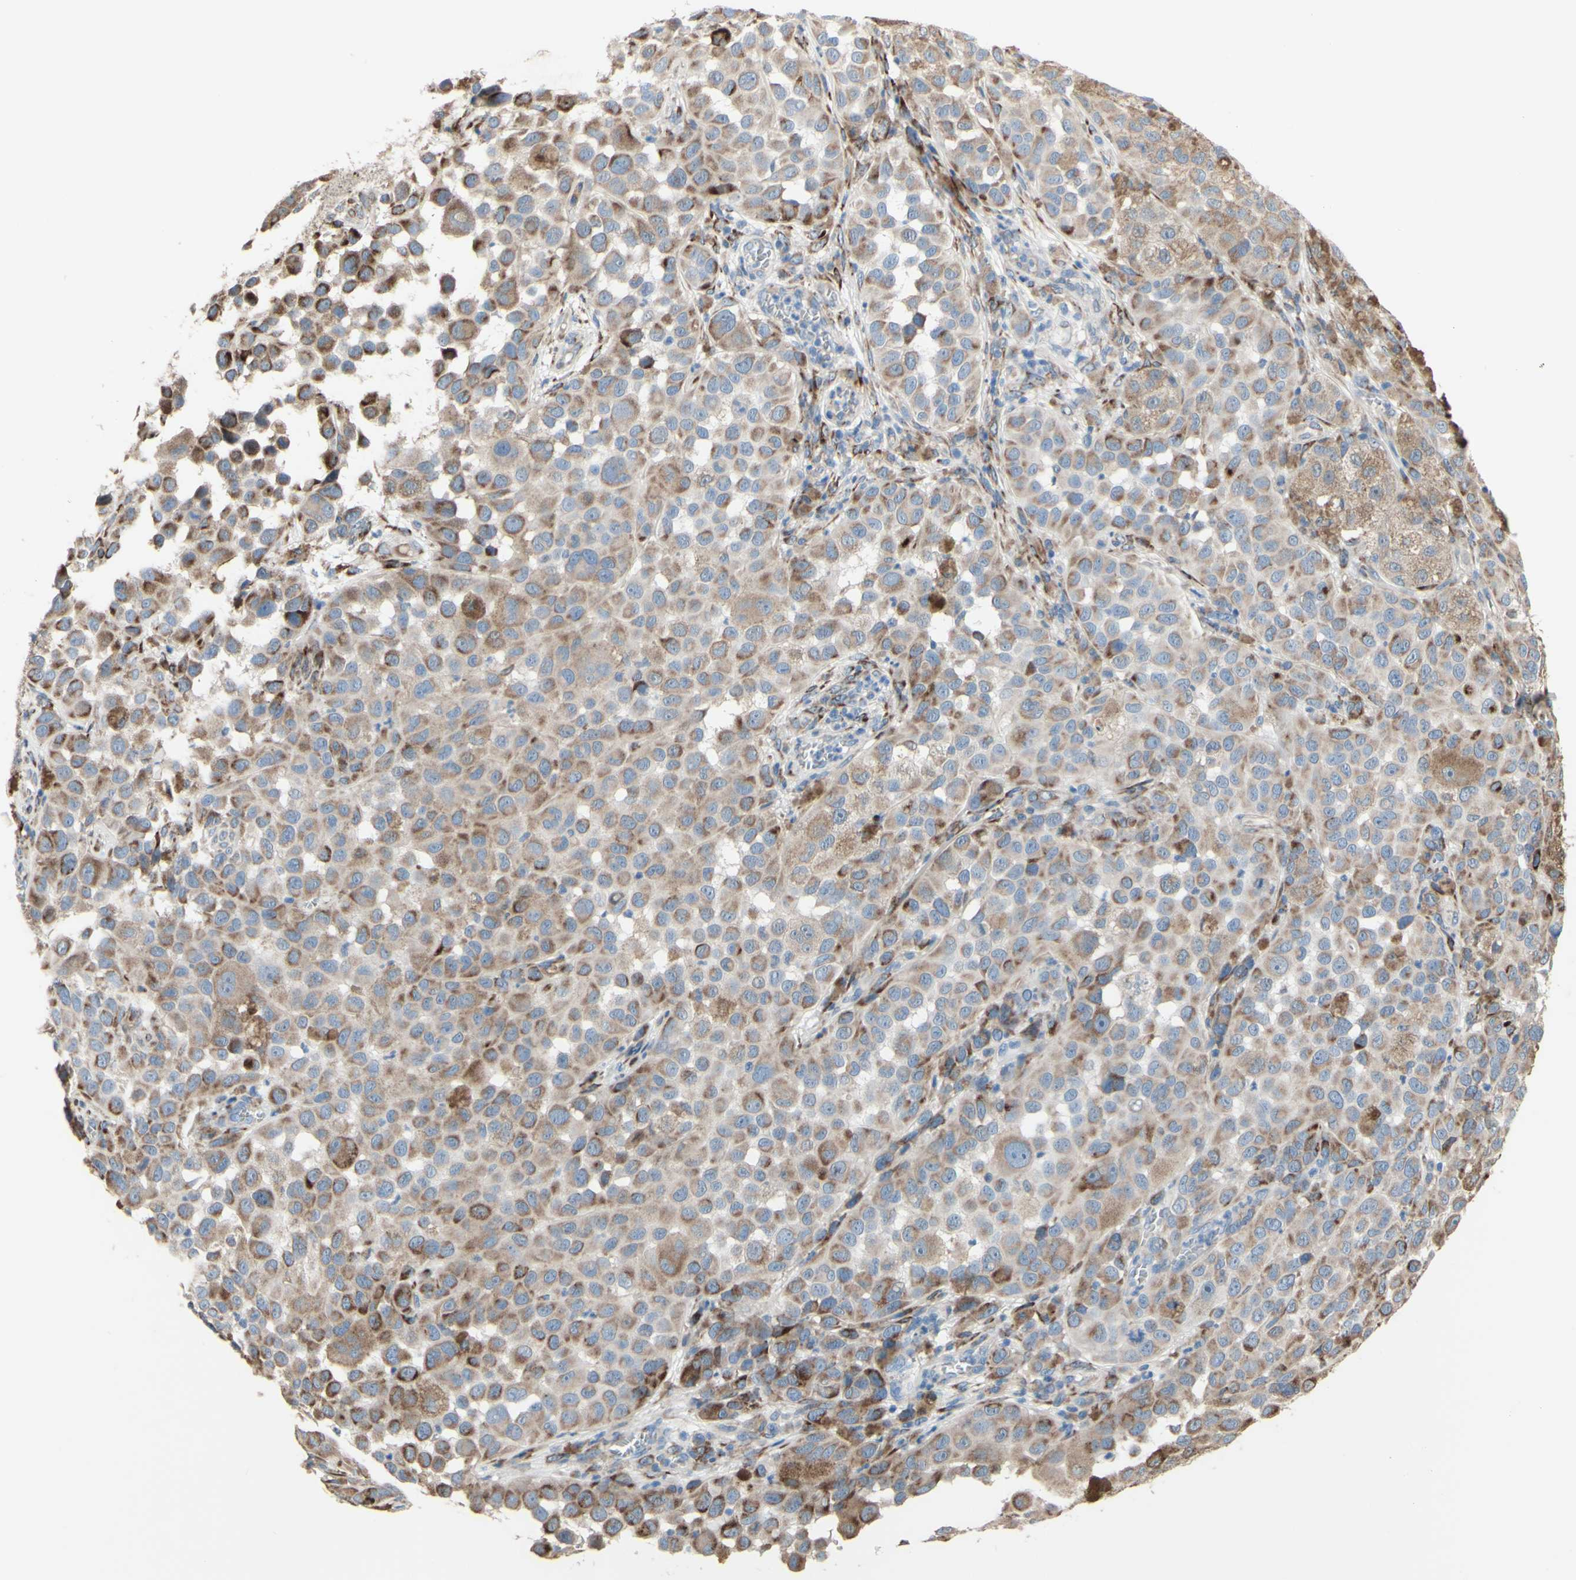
{"staining": {"intensity": "moderate", "quantity": ">75%", "location": "cytoplasmic/membranous"}, "tissue": "melanoma", "cell_type": "Tumor cells", "image_type": "cancer", "snomed": [{"axis": "morphology", "description": "Malignant melanoma, NOS"}, {"axis": "topography", "description": "Skin"}], "caption": "Immunohistochemistry (IHC) of melanoma exhibits medium levels of moderate cytoplasmic/membranous positivity in approximately >75% of tumor cells.", "gene": "AGPAT5", "patient": {"sex": "male", "age": 96}}